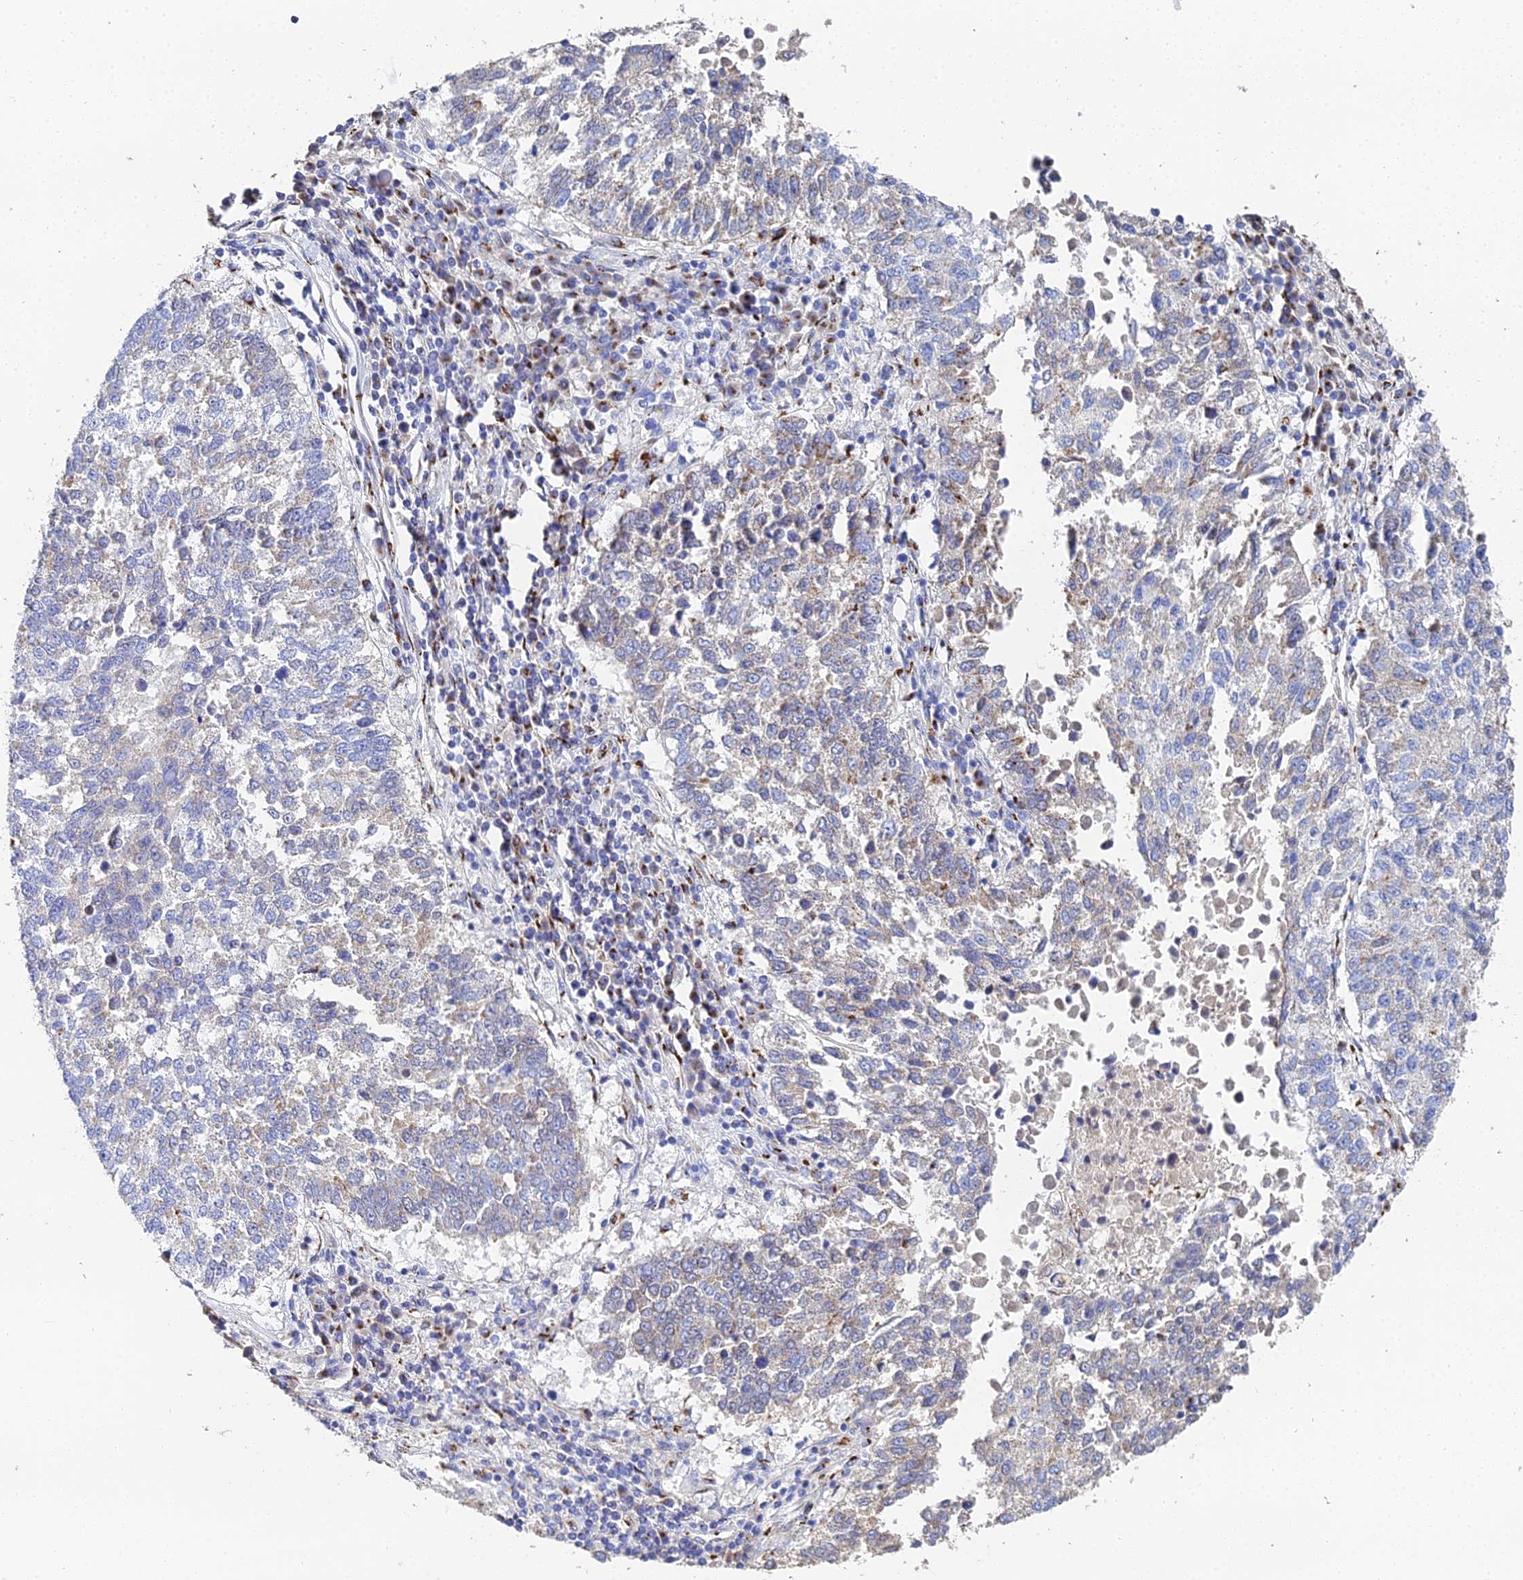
{"staining": {"intensity": "weak", "quantity": "<25%", "location": "cytoplasmic/membranous"}, "tissue": "lung cancer", "cell_type": "Tumor cells", "image_type": "cancer", "snomed": [{"axis": "morphology", "description": "Squamous cell carcinoma, NOS"}, {"axis": "topography", "description": "Lung"}], "caption": "IHC photomicrograph of neoplastic tissue: human lung cancer (squamous cell carcinoma) stained with DAB (3,3'-diaminobenzidine) shows no significant protein positivity in tumor cells.", "gene": "ENSG00000268674", "patient": {"sex": "male", "age": 73}}